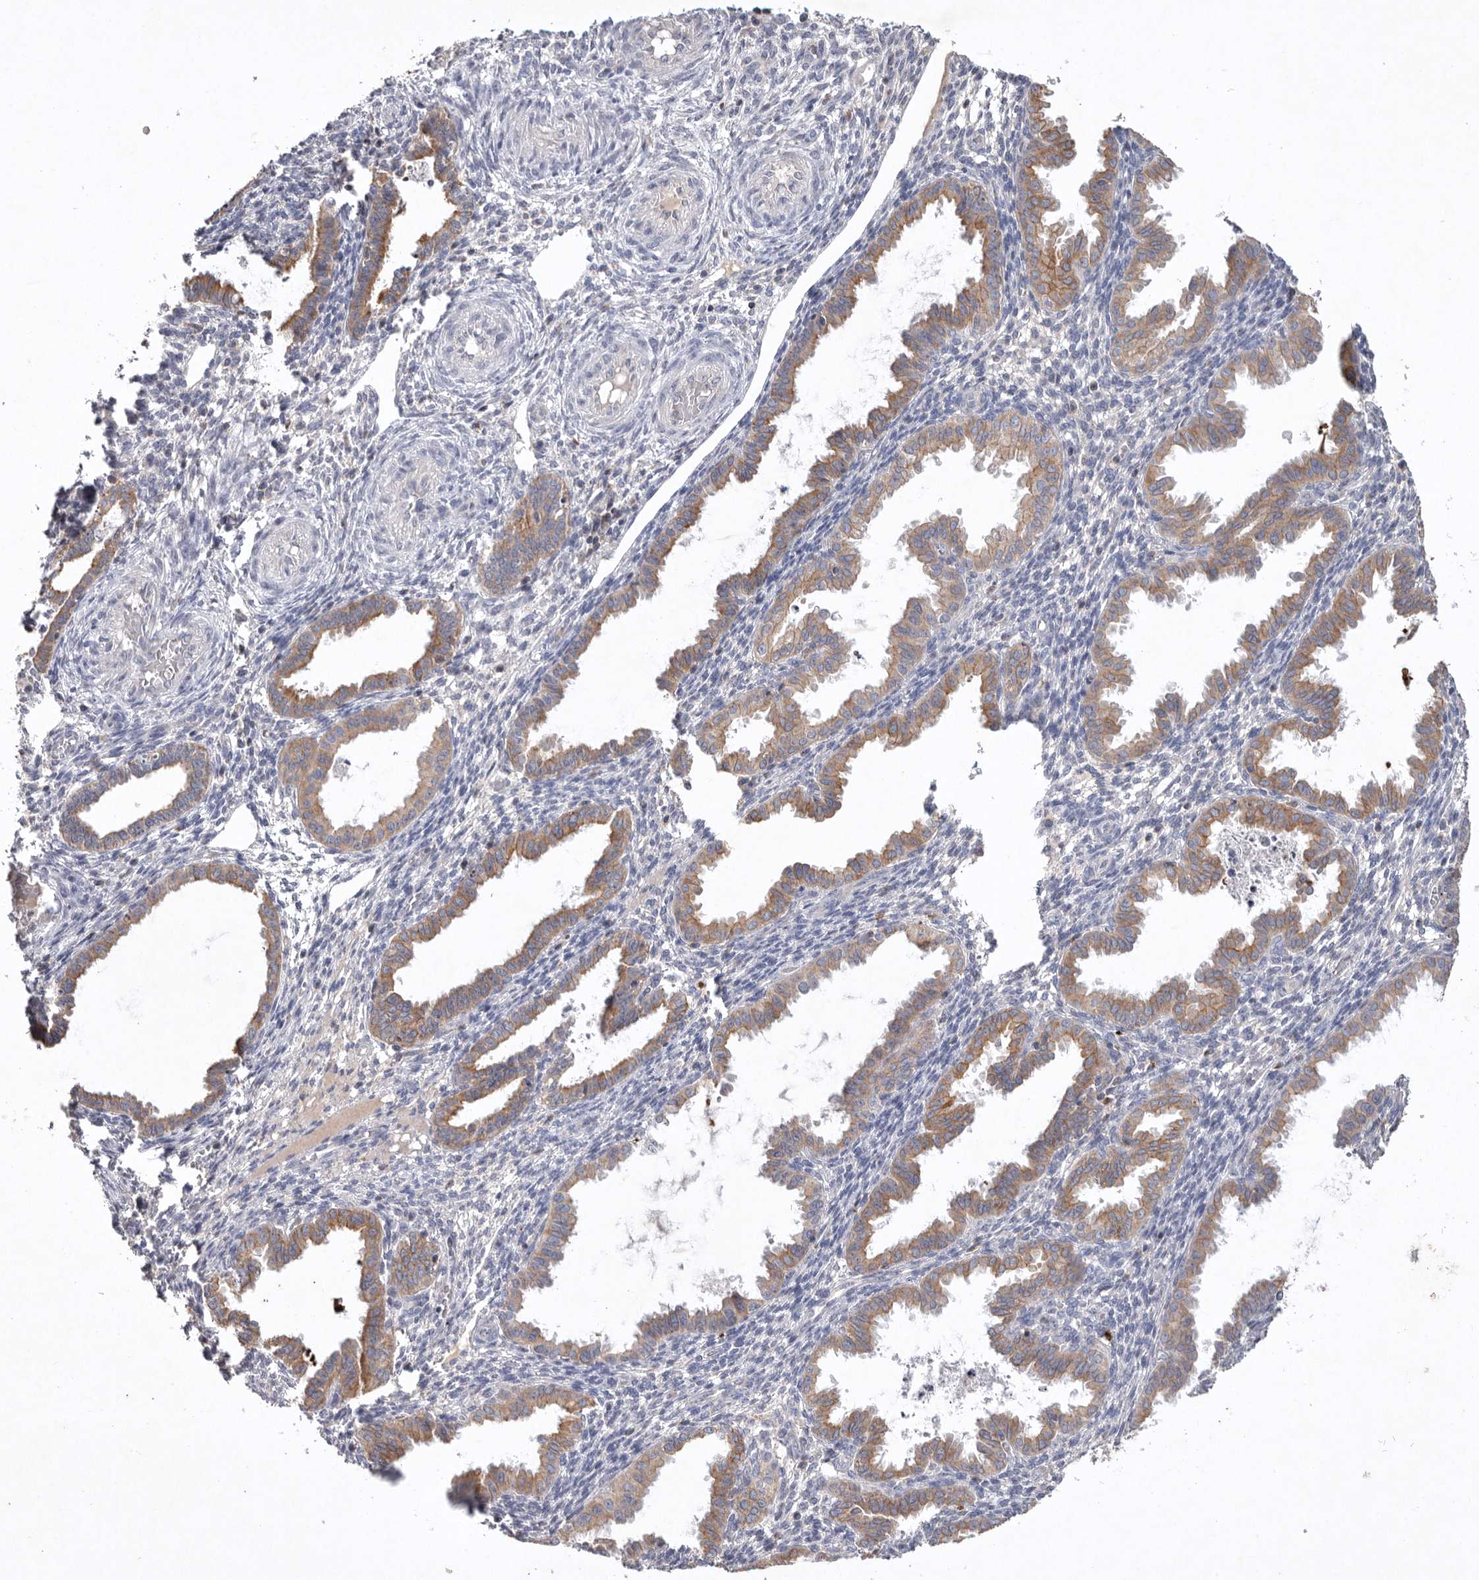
{"staining": {"intensity": "negative", "quantity": "none", "location": "none"}, "tissue": "endometrium", "cell_type": "Cells in endometrial stroma", "image_type": "normal", "snomed": [{"axis": "morphology", "description": "Normal tissue, NOS"}, {"axis": "topography", "description": "Endometrium"}], "caption": "IHC image of benign endometrium: endometrium stained with DAB displays no significant protein staining in cells in endometrial stroma. (DAB immunohistochemistry, high magnification).", "gene": "TNFSF14", "patient": {"sex": "female", "age": 33}}